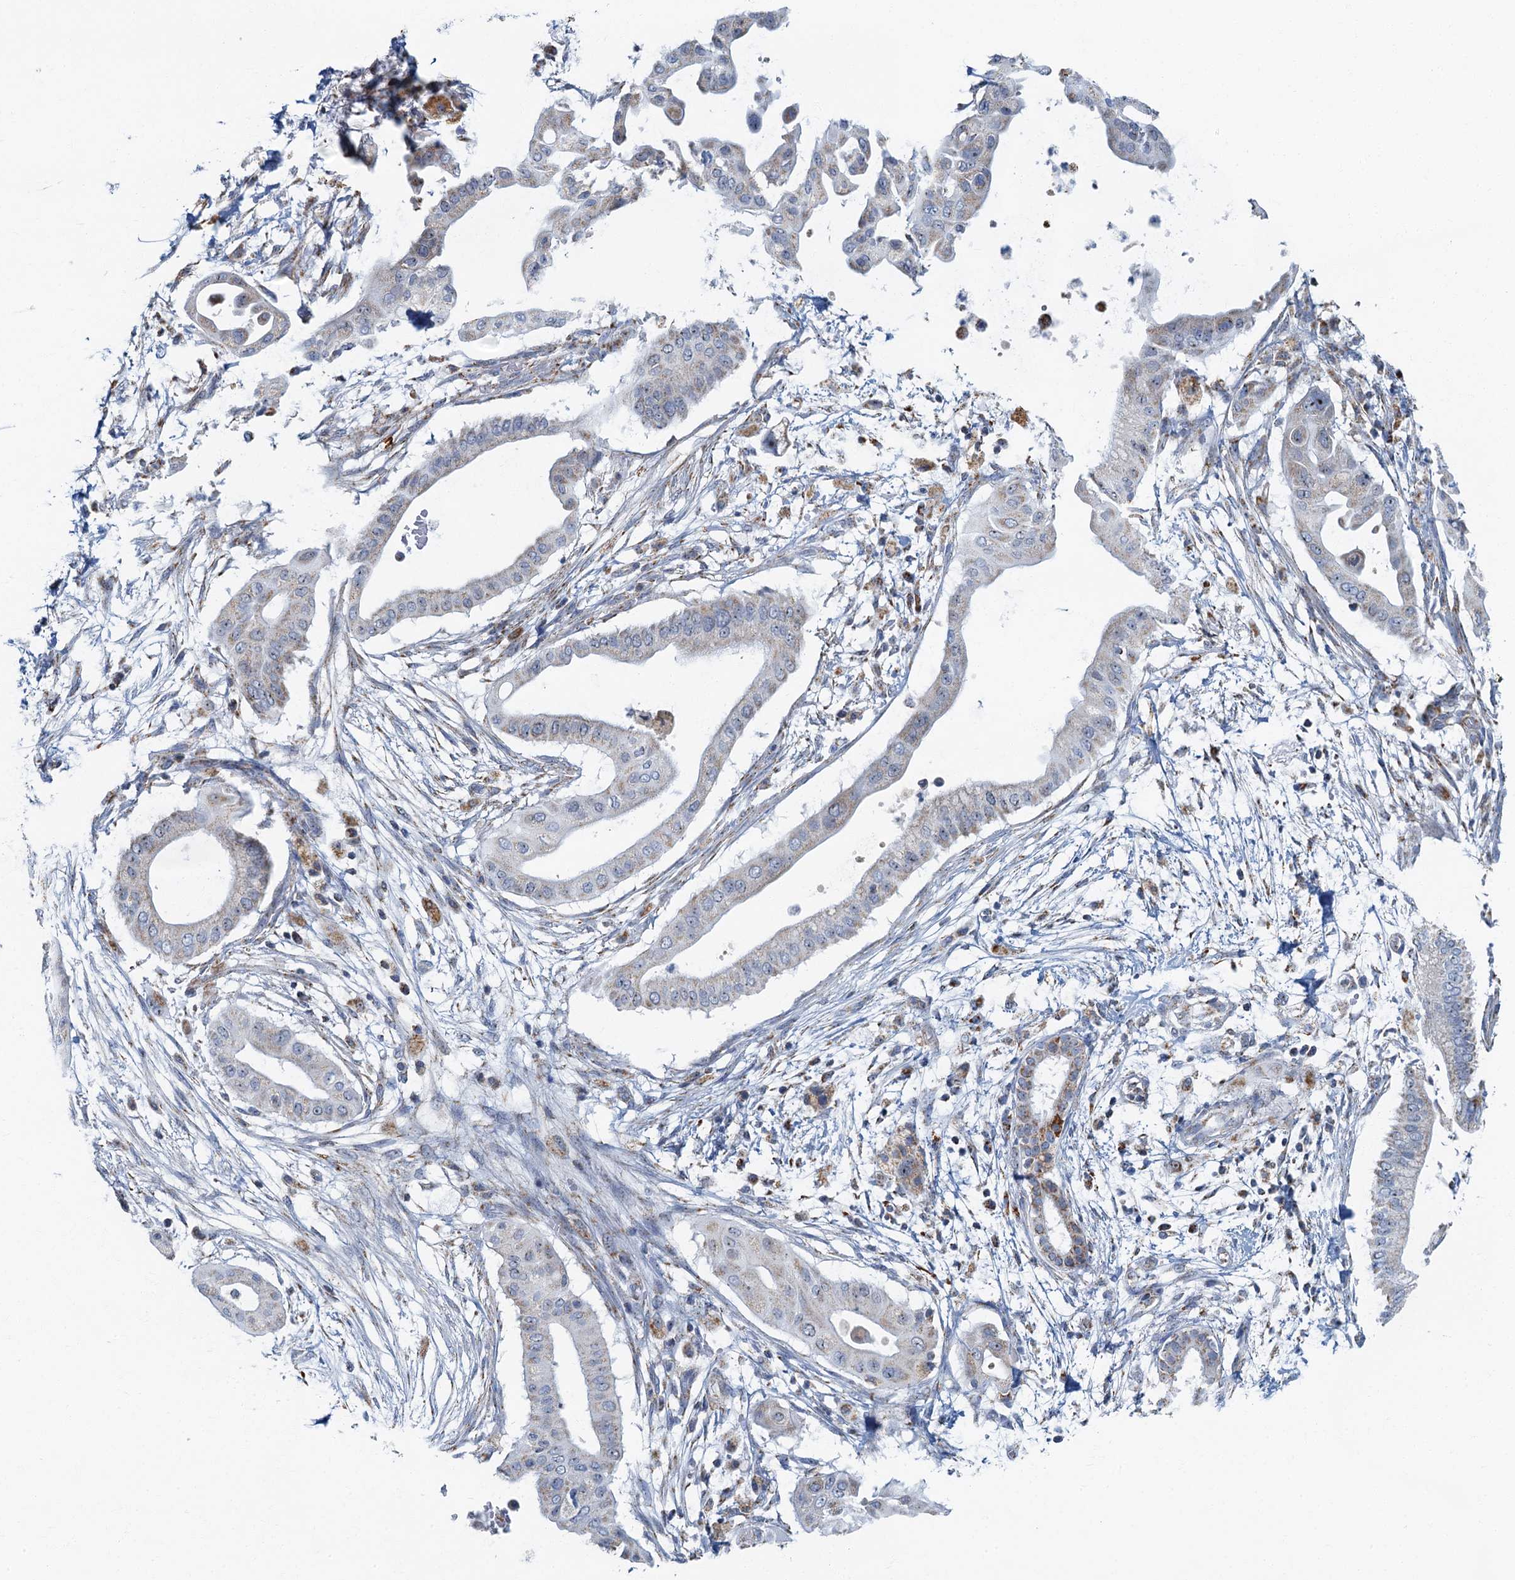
{"staining": {"intensity": "weak", "quantity": "<25%", "location": "cytoplasmic/membranous"}, "tissue": "pancreatic cancer", "cell_type": "Tumor cells", "image_type": "cancer", "snomed": [{"axis": "morphology", "description": "Adenocarcinoma, NOS"}, {"axis": "topography", "description": "Pancreas"}], "caption": "An immunohistochemistry image of pancreatic cancer (adenocarcinoma) is shown. There is no staining in tumor cells of pancreatic cancer (adenocarcinoma).", "gene": "RAD9B", "patient": {"sex": "male", "age": 68}}